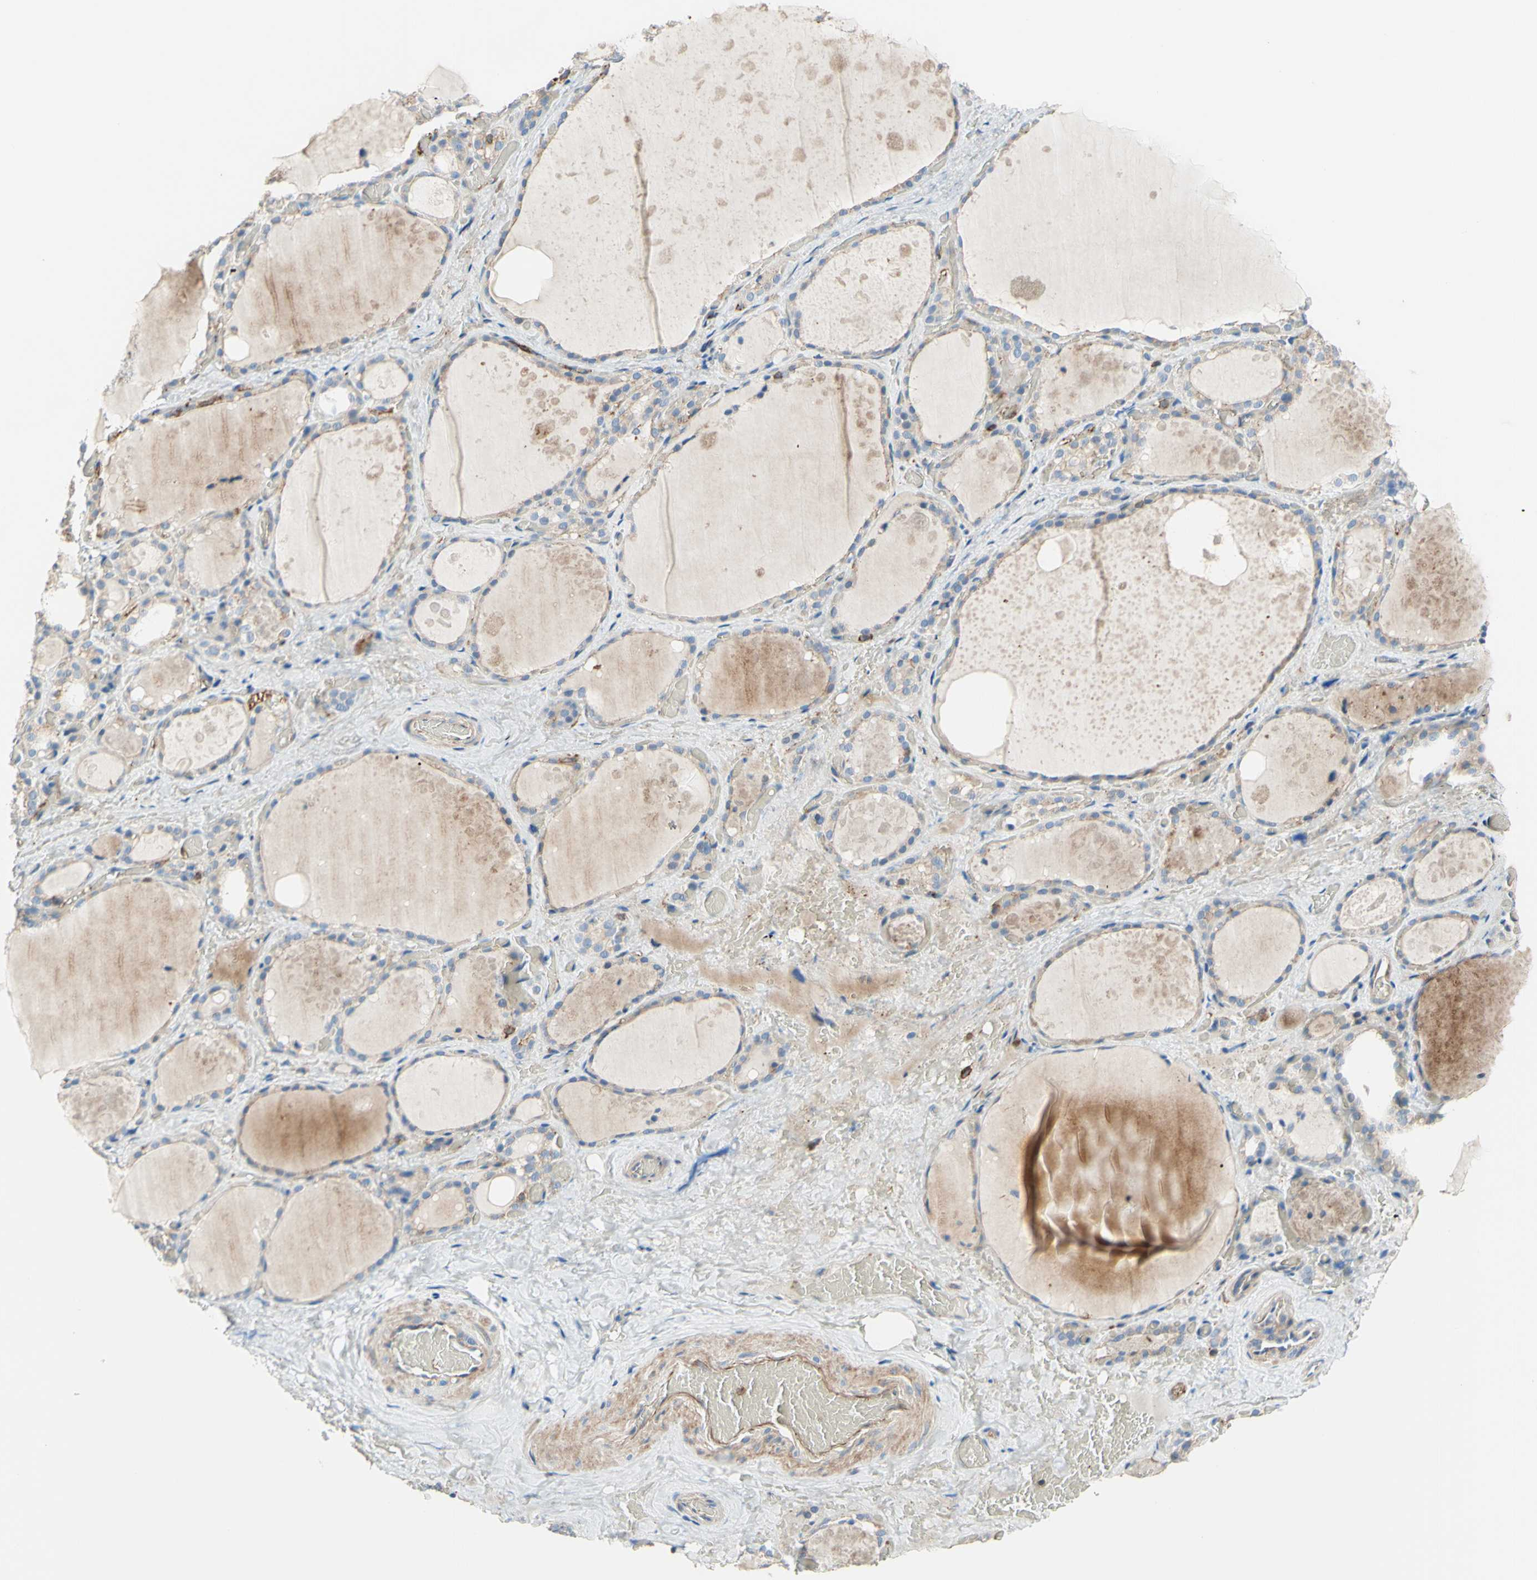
{"staining": {"intensity": "moderate", "quantity": "25%-75%", "location": "cytoplasmic/membranous"}, "tissue": "thyroid gland", "cell_type": "Glandular cells", "image_type": "normal", "snomed": [{"axis": "morphology", "description": "Normal tissue, NOS"}, {"axis": "topography", "description": "Thyroid gland"}], "caption": "Immunohistochemical staining of normal thyroid gland exhibits moderate cytoplasmic/membranous protein expression in about 25%-75% of glandular cells. (DAB (3,3'-diaminobenzidine) = brown stain, brightfield microscopy at high magnification).", "gene": "SEMA4C", "patient": {"sex": "male", "age": 61}}